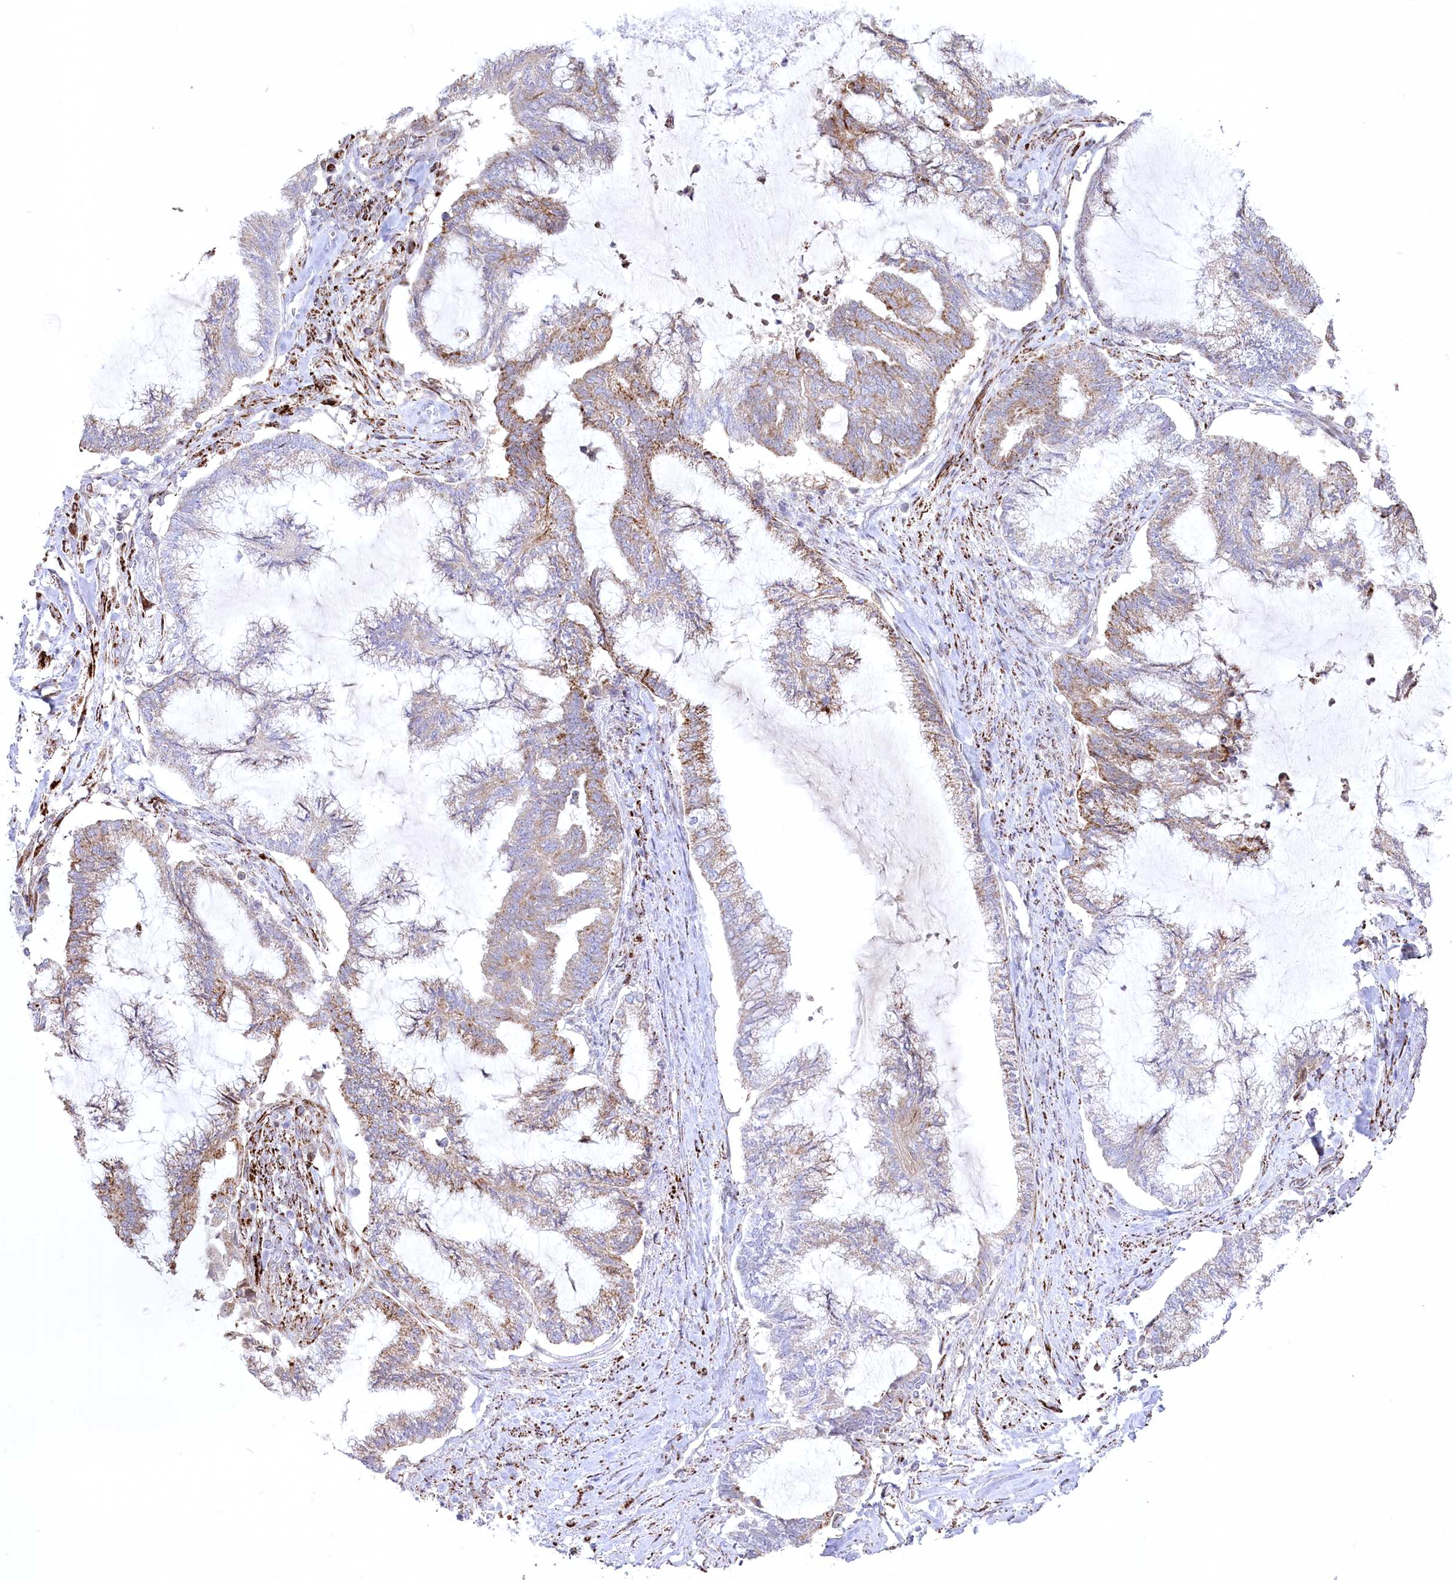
{"staining": {"intensity": "moderate", "quantity": "25%-75%", "location": "cytoplasmic/membranous"}, "tissue": "endometrial cancer", "cell_type": "Tumor cells", "image_type": "cancer", "snomed": [{"axis": "morphology", "description": "Adenocarcinoma, NOS"}, {"axis": "topography", "description": "Endometrium"}], "caption": "Tumor cells display medium levels of moderate cytoplasmic/membranous positivity in approximately 25%-75% of cells in human adenocarcinoma (endometrial).", "gene": "CEP164", "patient": {"sex": "female", "age": 86}}